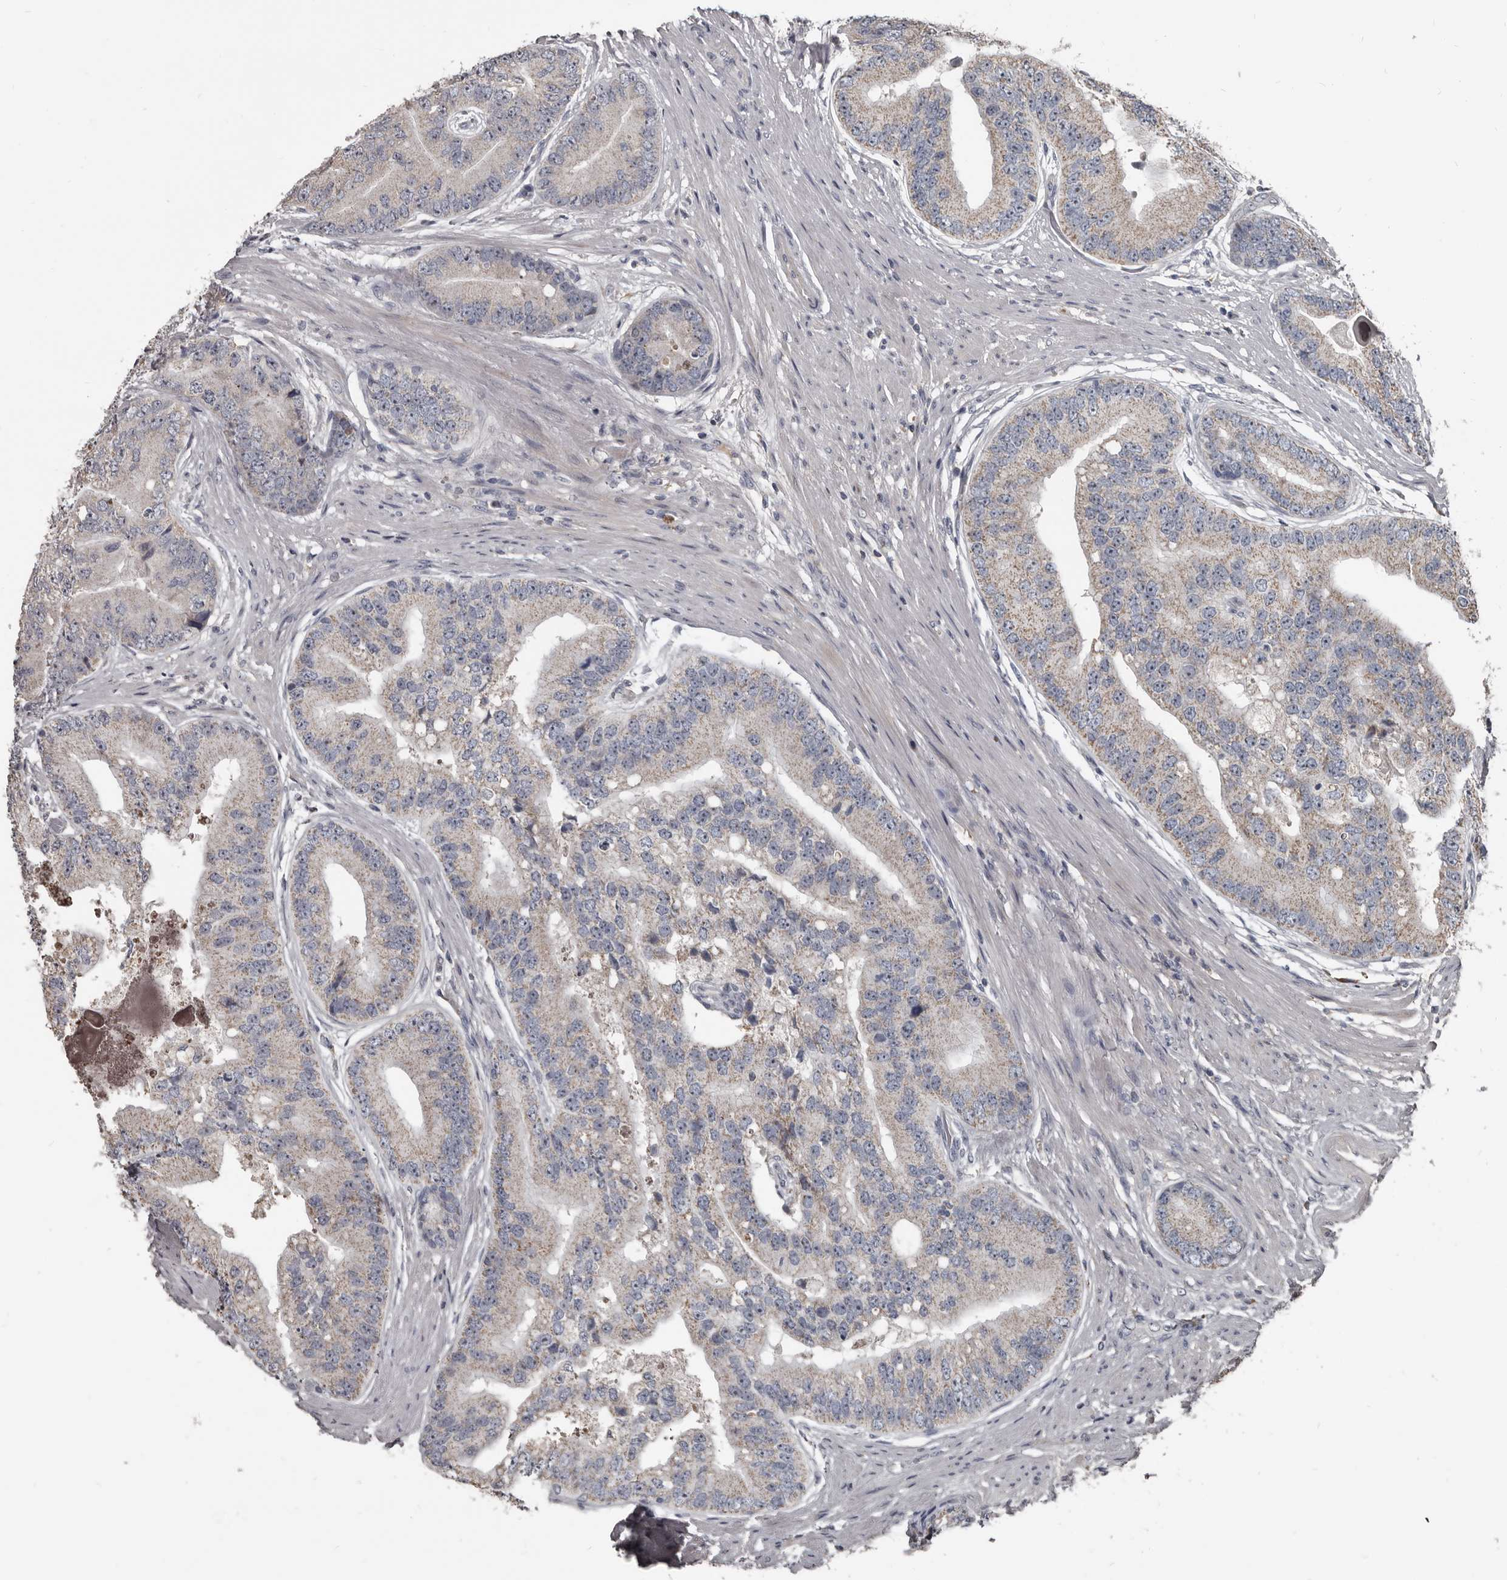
{"staining": {"intensity": "moderate", "quantity": "<25%", "location": "cytoplasmic/membranous"}, "tissue": "prostate cancer", "cell_type": "Tumor cells", "image_type": "cancer", "snomed": [{"axis": "morphology", "description": "Adenocarcinoma, High grade"}, {"axis": "topography", "description": "Prostate"}], "caption": "Immunohistochemical staining of human prostate high-grade adenocarcinoma displays low levels of moderate cytoplasmic/membranous staining in approximately <25% of tumor cells. Using DAB (brown) and hematoxylin (blue) stains, captured at high magnification using brightfield microscopy.", "gene": "GREB1", "patient": {"sex": "male", "age": 70}}